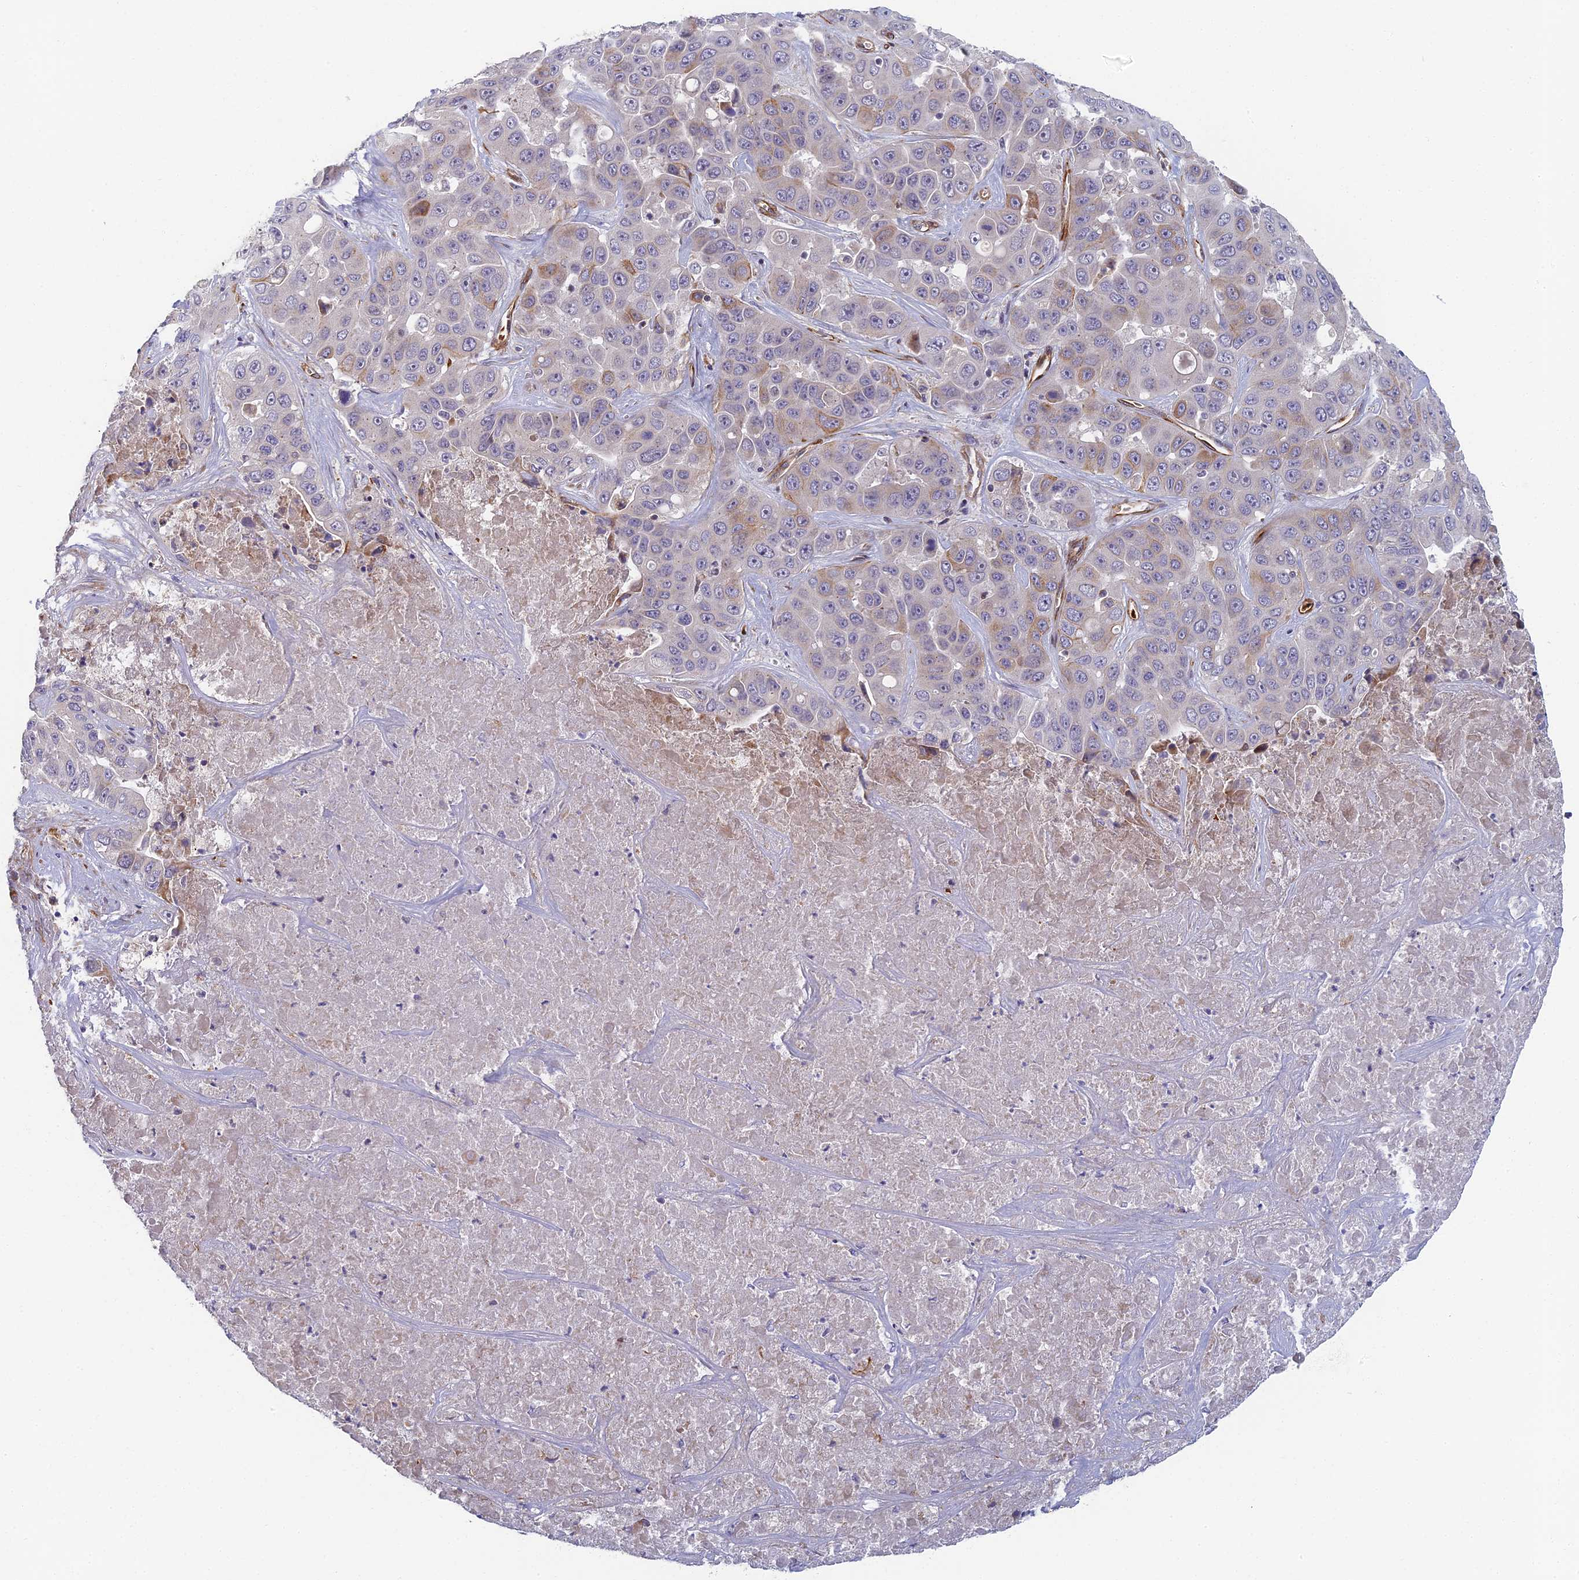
{"staining": {"intensity": "weak", "quantity": "<25%", "location": "cytoplasmic/membranous"}, "tissue": "liver cancer", "cell_type": "Tumor cells", "image_type": "cancer", "snomed": [{"axis": "morphology", "description": "Cholangiocarcinoma"}, {"axis": "topography", "description": "Liver"}], "caption": "Micrograph shows no protein staining in tumor cells of cholangiocarcinoma (liver) tissue. (DAB (3,3'-diaminobenzidine) IHC, high magnification).", "gene": "ABCB10", "patient": {"sex": "female", "age": 52}}